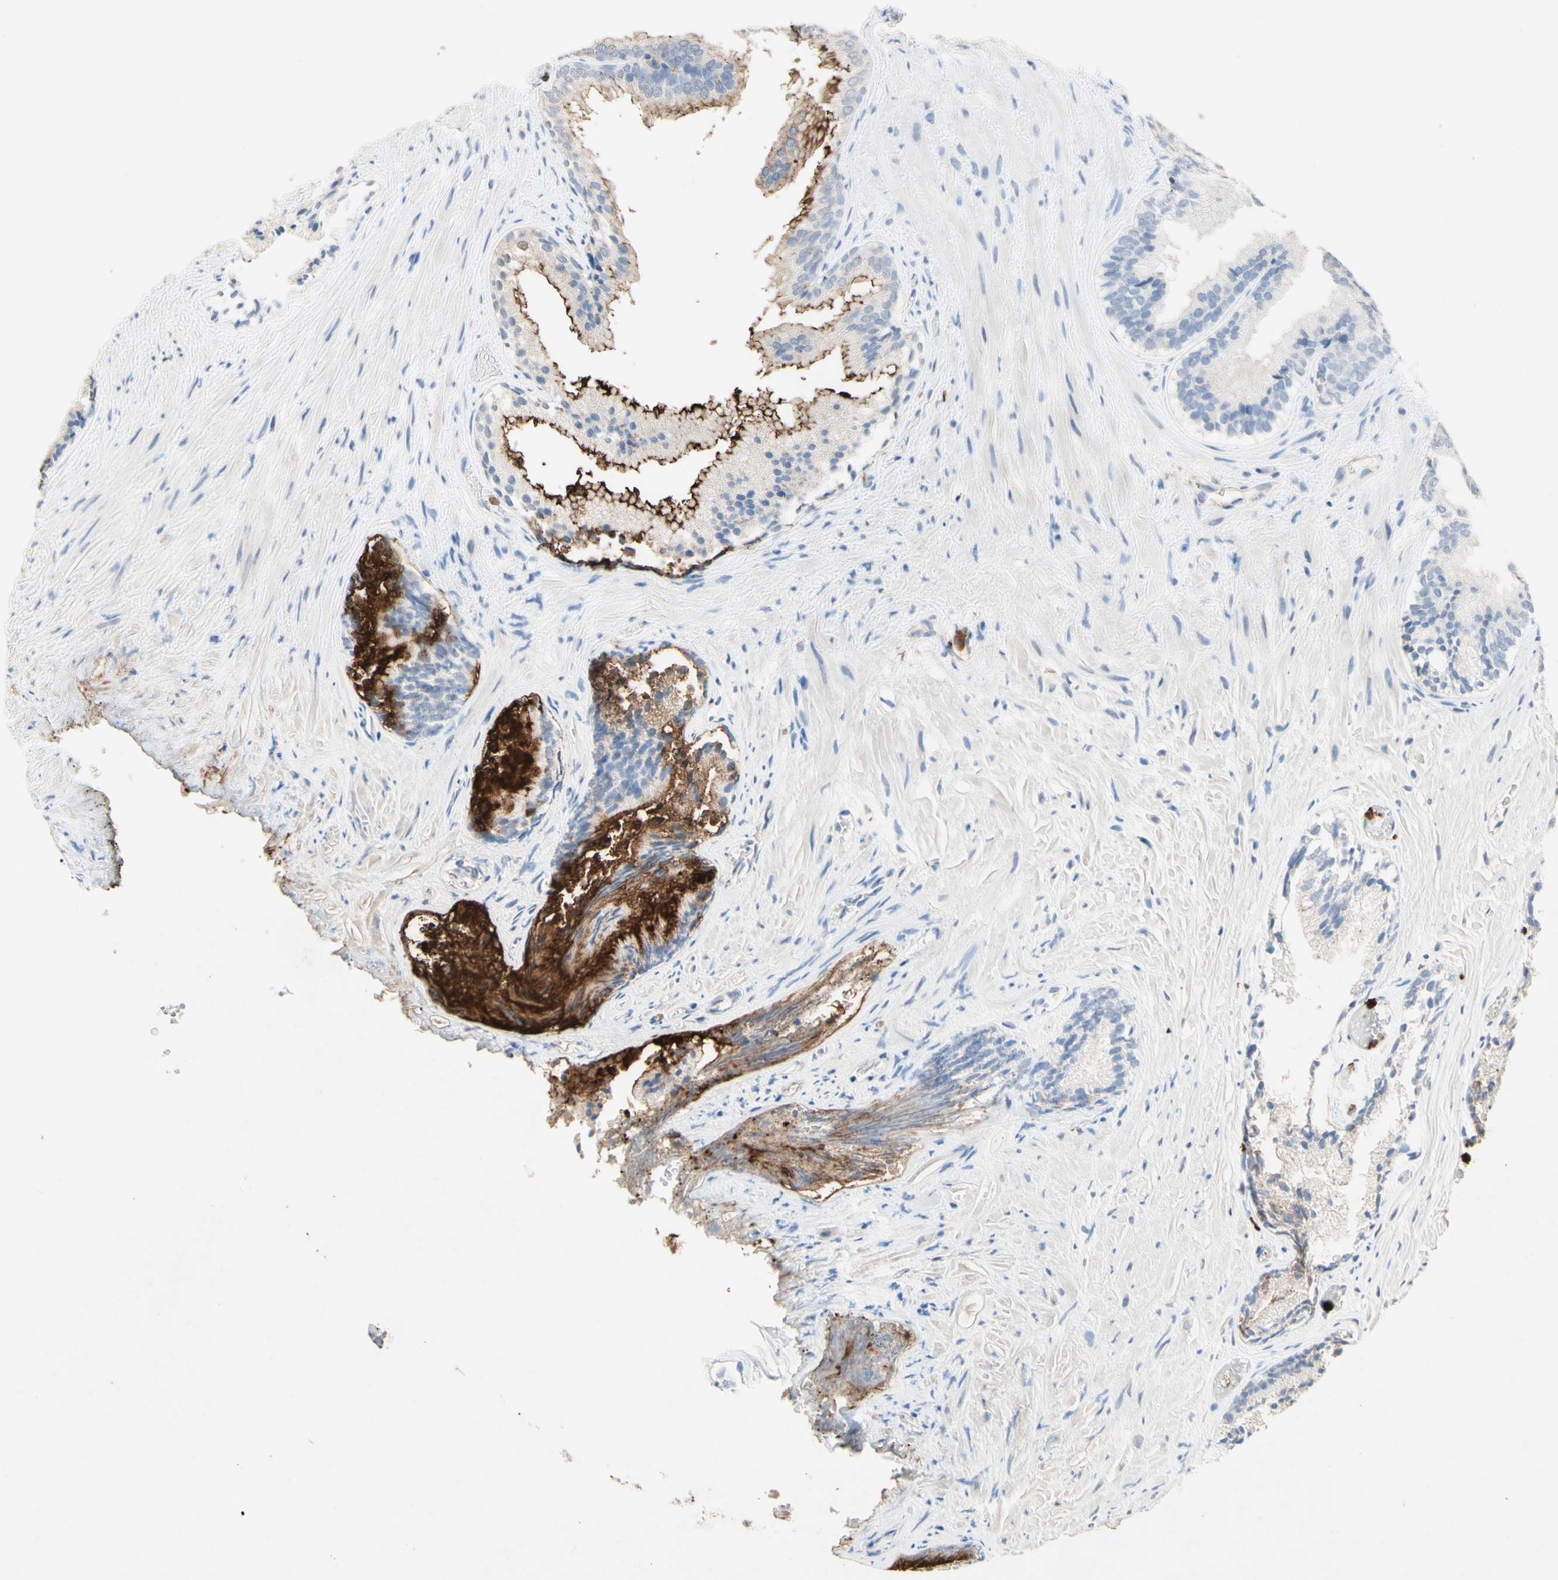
{"staining": {"intensity": "negative", "quantity": "none", "location": "none"}, "tissue": "prostate", "cell_type": "Glandular cells", "image_type": "normal", "snomed": [{"axis": "morphology", "description": "Normal tissue, NOS"}, {"axis": "topography", "description": "Prostate"}], "caption": "An image of human prostate is negative for staining in glandular cells. (DAB (3,3'-diaminobenzidine) immunohistochemistry (IHC) visualized using brightfield microscopy, high magnification).", "gene": "NFKBIZ", "patient": {"sex": "male", "age": 76}}